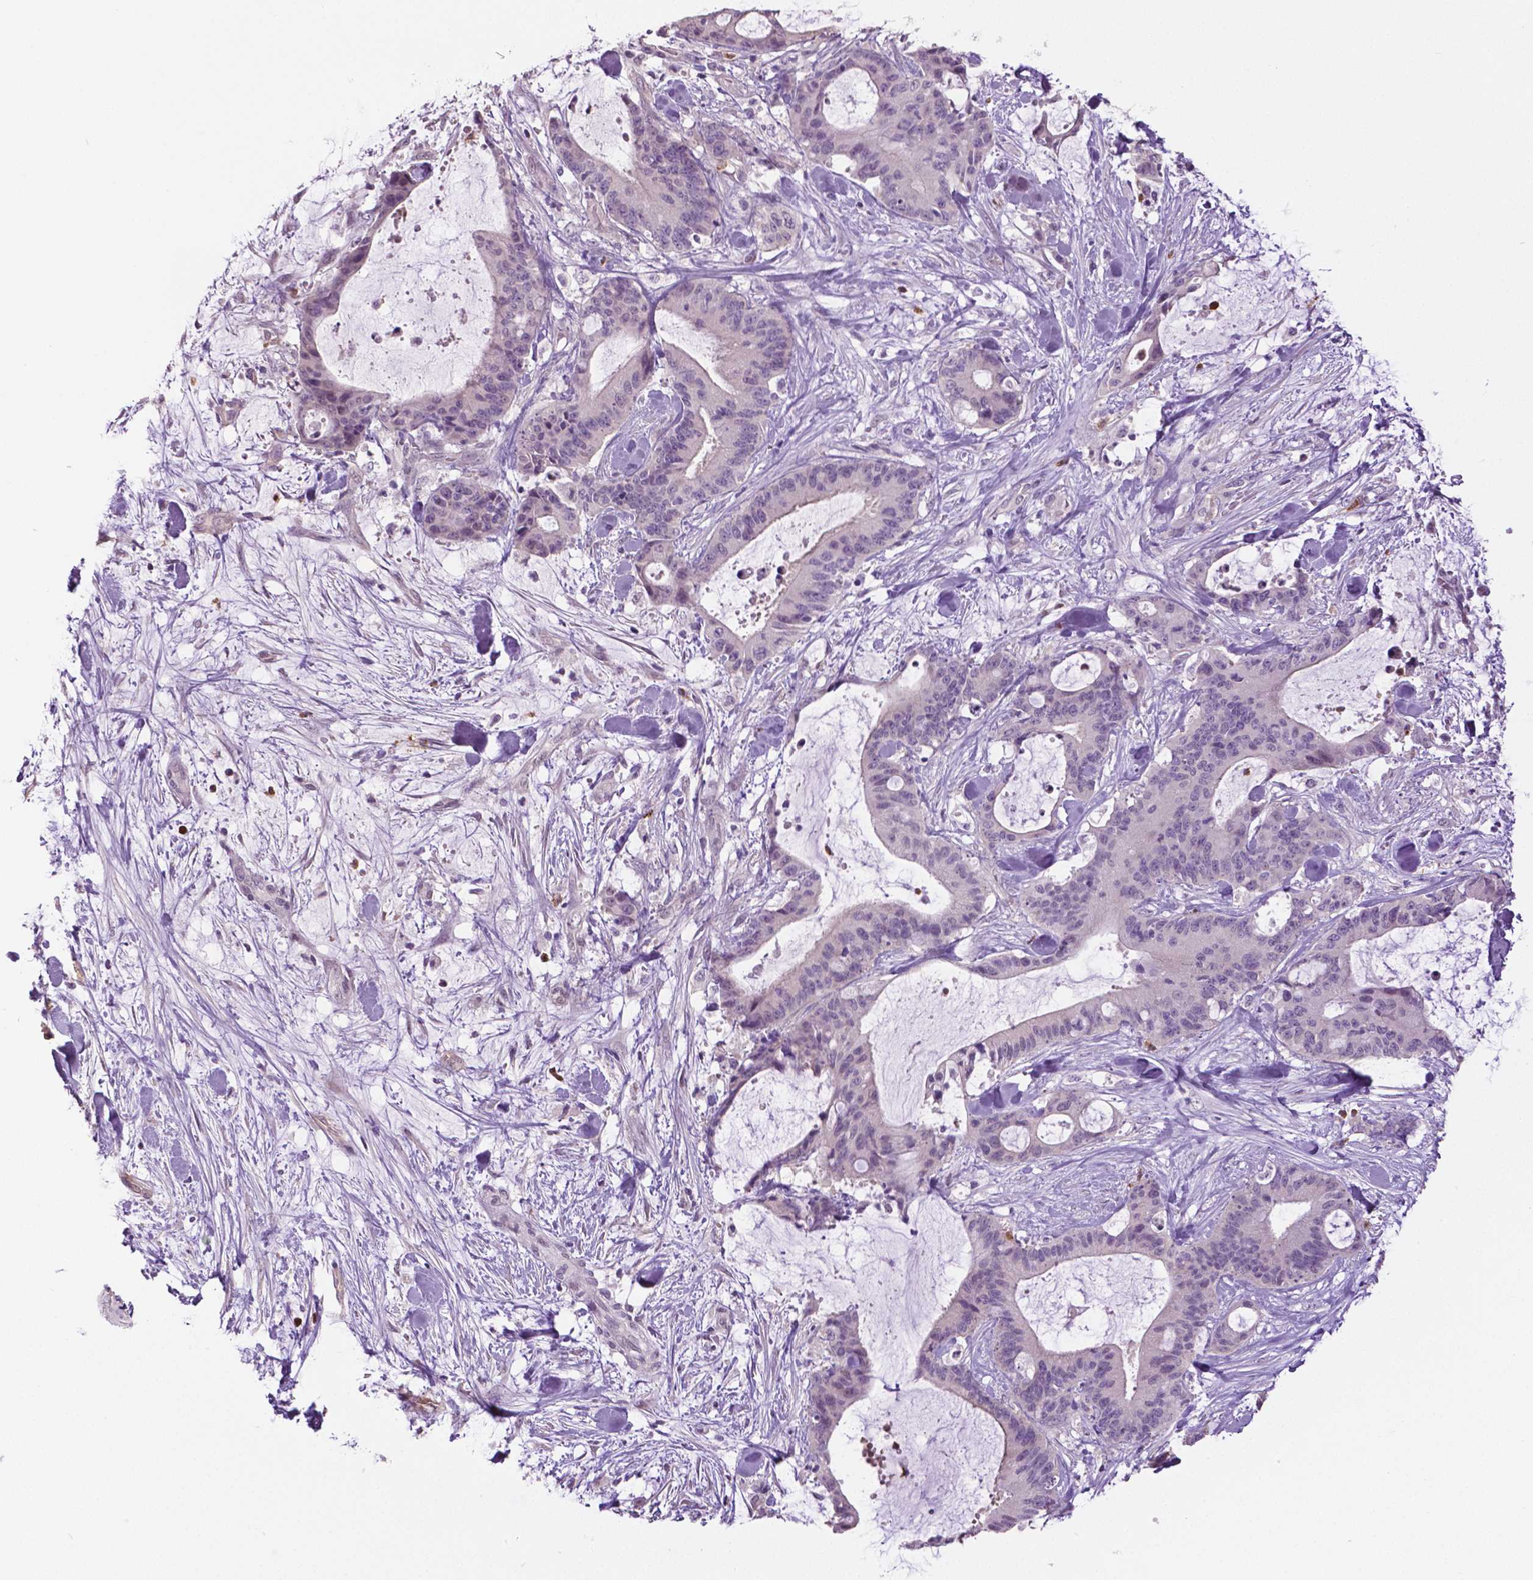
{"staining": {"intensity": "negative", "quantity": "none", "location": "none"}, "tissue": "liver cancer", "cell_type": "Tumor cells", "image_type": "cancer", "snomed": [{"axis": "morphology", "description": "Cholangiocarcinoma"}, {"axis": "topography", "description": "Liver"}], "caption": "This is an immunohistochemistry image of liver cancer. There is no positivity in tumor cells.", "gene": "PTPN5", "patient": {"sex": "female", "age": 73}}